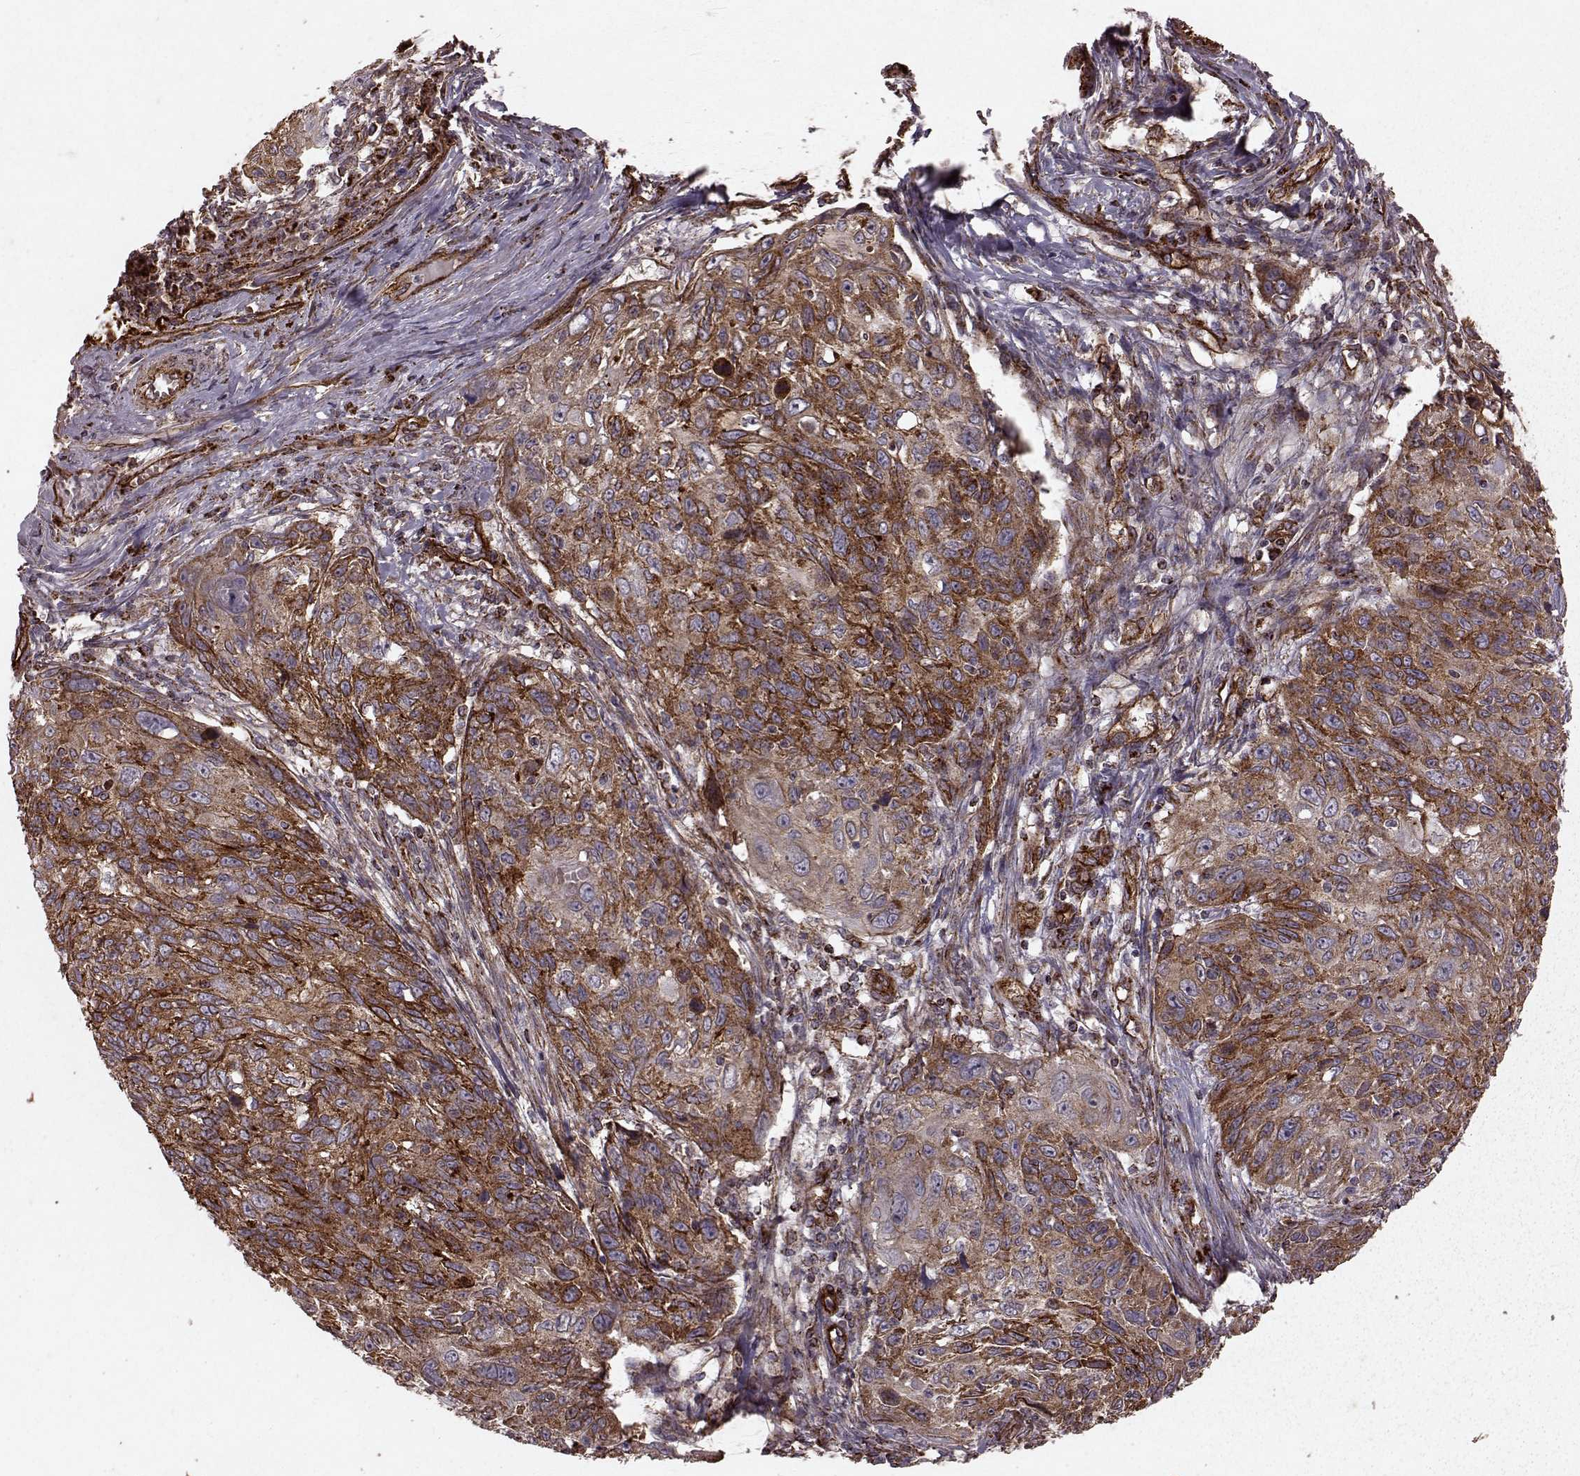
{"staining": {"intensity": "moderate", "quantity": ">75%", "location": "cytoplasmic/membranous"}, "tissue": "skin cancer", "cell_type": "Tumor cells", "image_type": "cancer", "snomed": [{"axis": "morphology", "description": "Squamous cell carcinoma, NOS"}, {"axis": "topography", "description": "Skin"}], "caption": "A brown stain highlights moderate cytoplasmic/membranous positivity of a protein in human skin cancer tumor cells.", "gene": "FXN", "patient": {"sex": "male", "age": 92}}